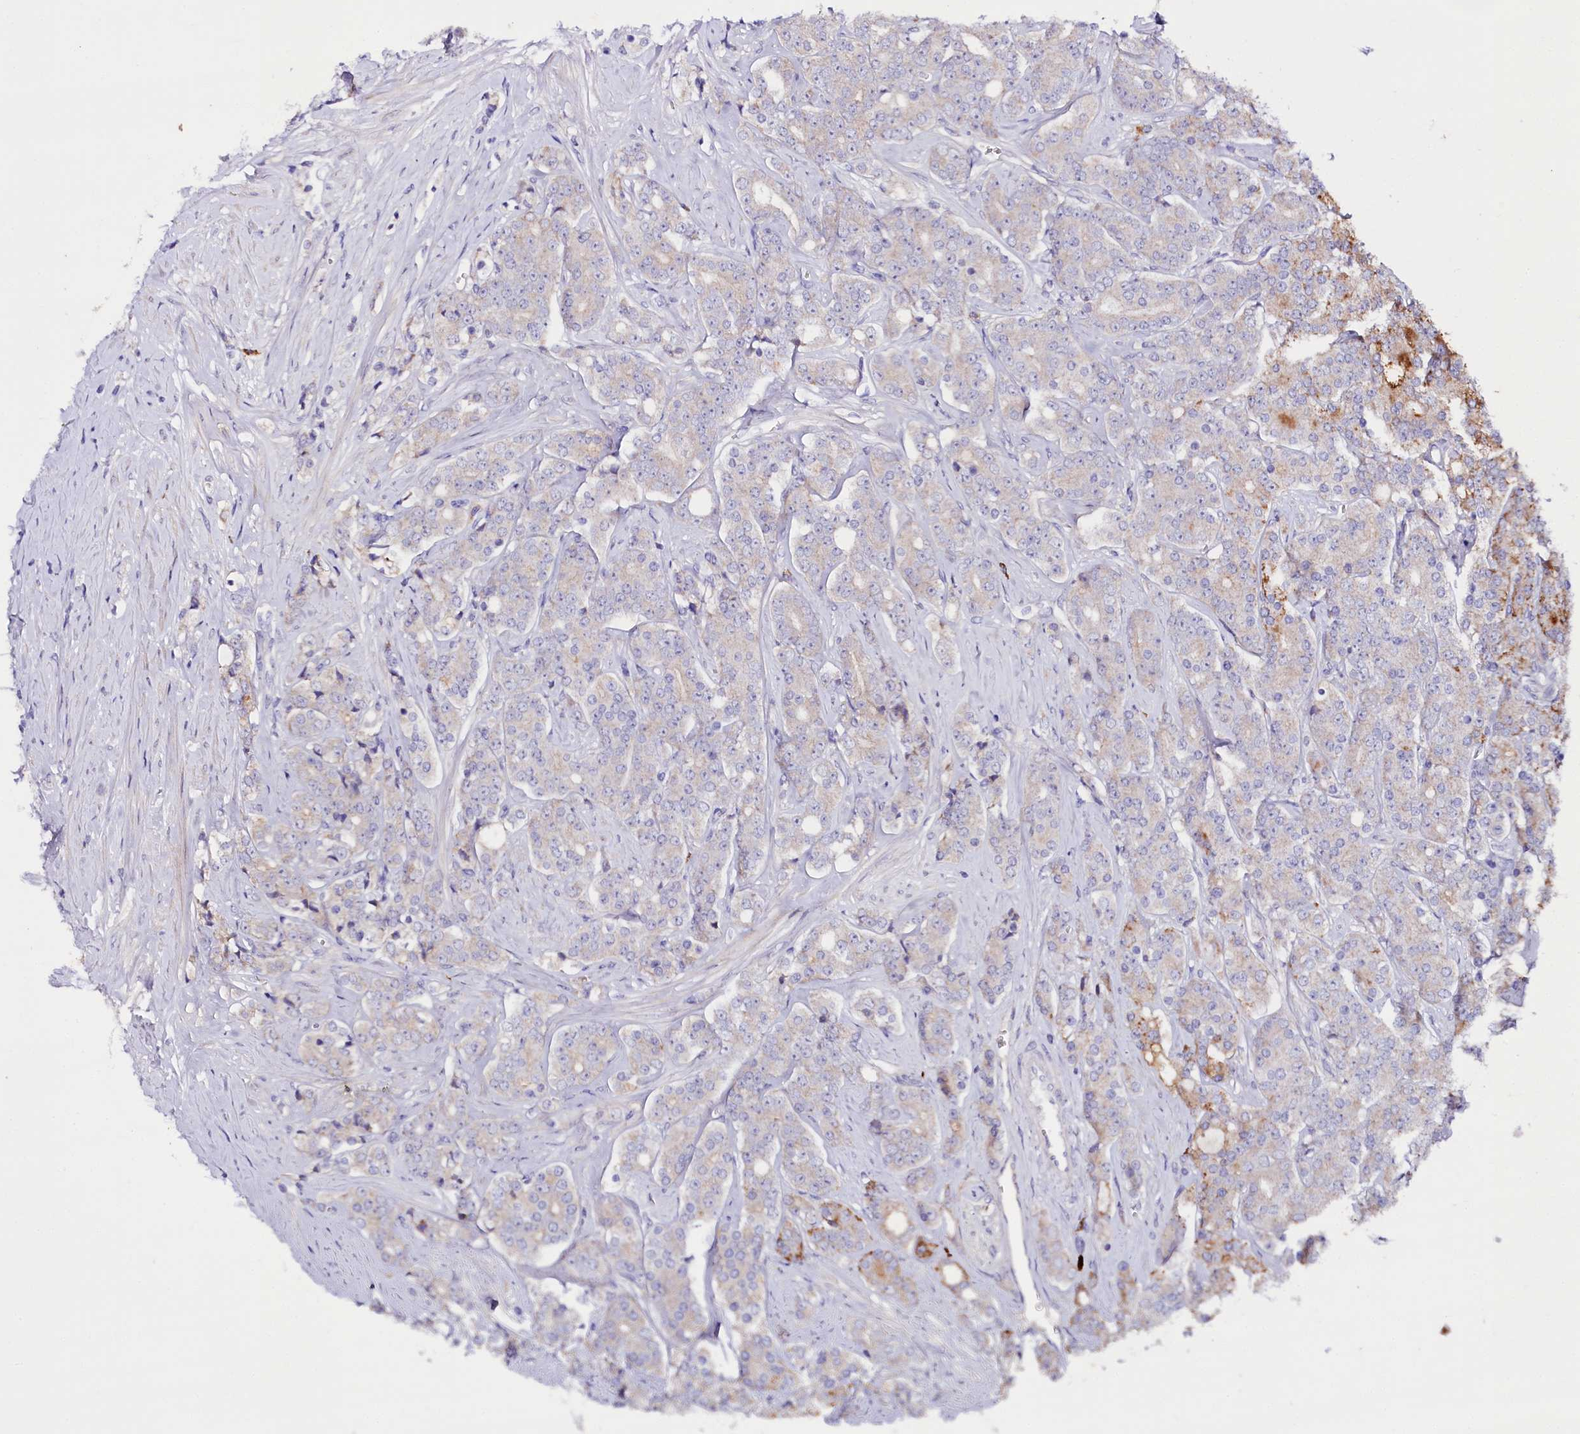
{"staining": {"intensity": "negative", "quantity": "none", "location": "none"}, "tissue": "prostate cancer", "cell_type": "Tumor cells", "image_type": "cancer", "snomed": [{"axis": "morphology", "description": "Adenocarcinoma, High grade"}, {"axis": "topography", "description": "Prostate"}], "caption": "A histopathology image of human prostate high-grade adenocarcinoma is negative for staining in tumor cells.", "gene": "ZNF45", "patient": {"sex": "male", "age": 62}}